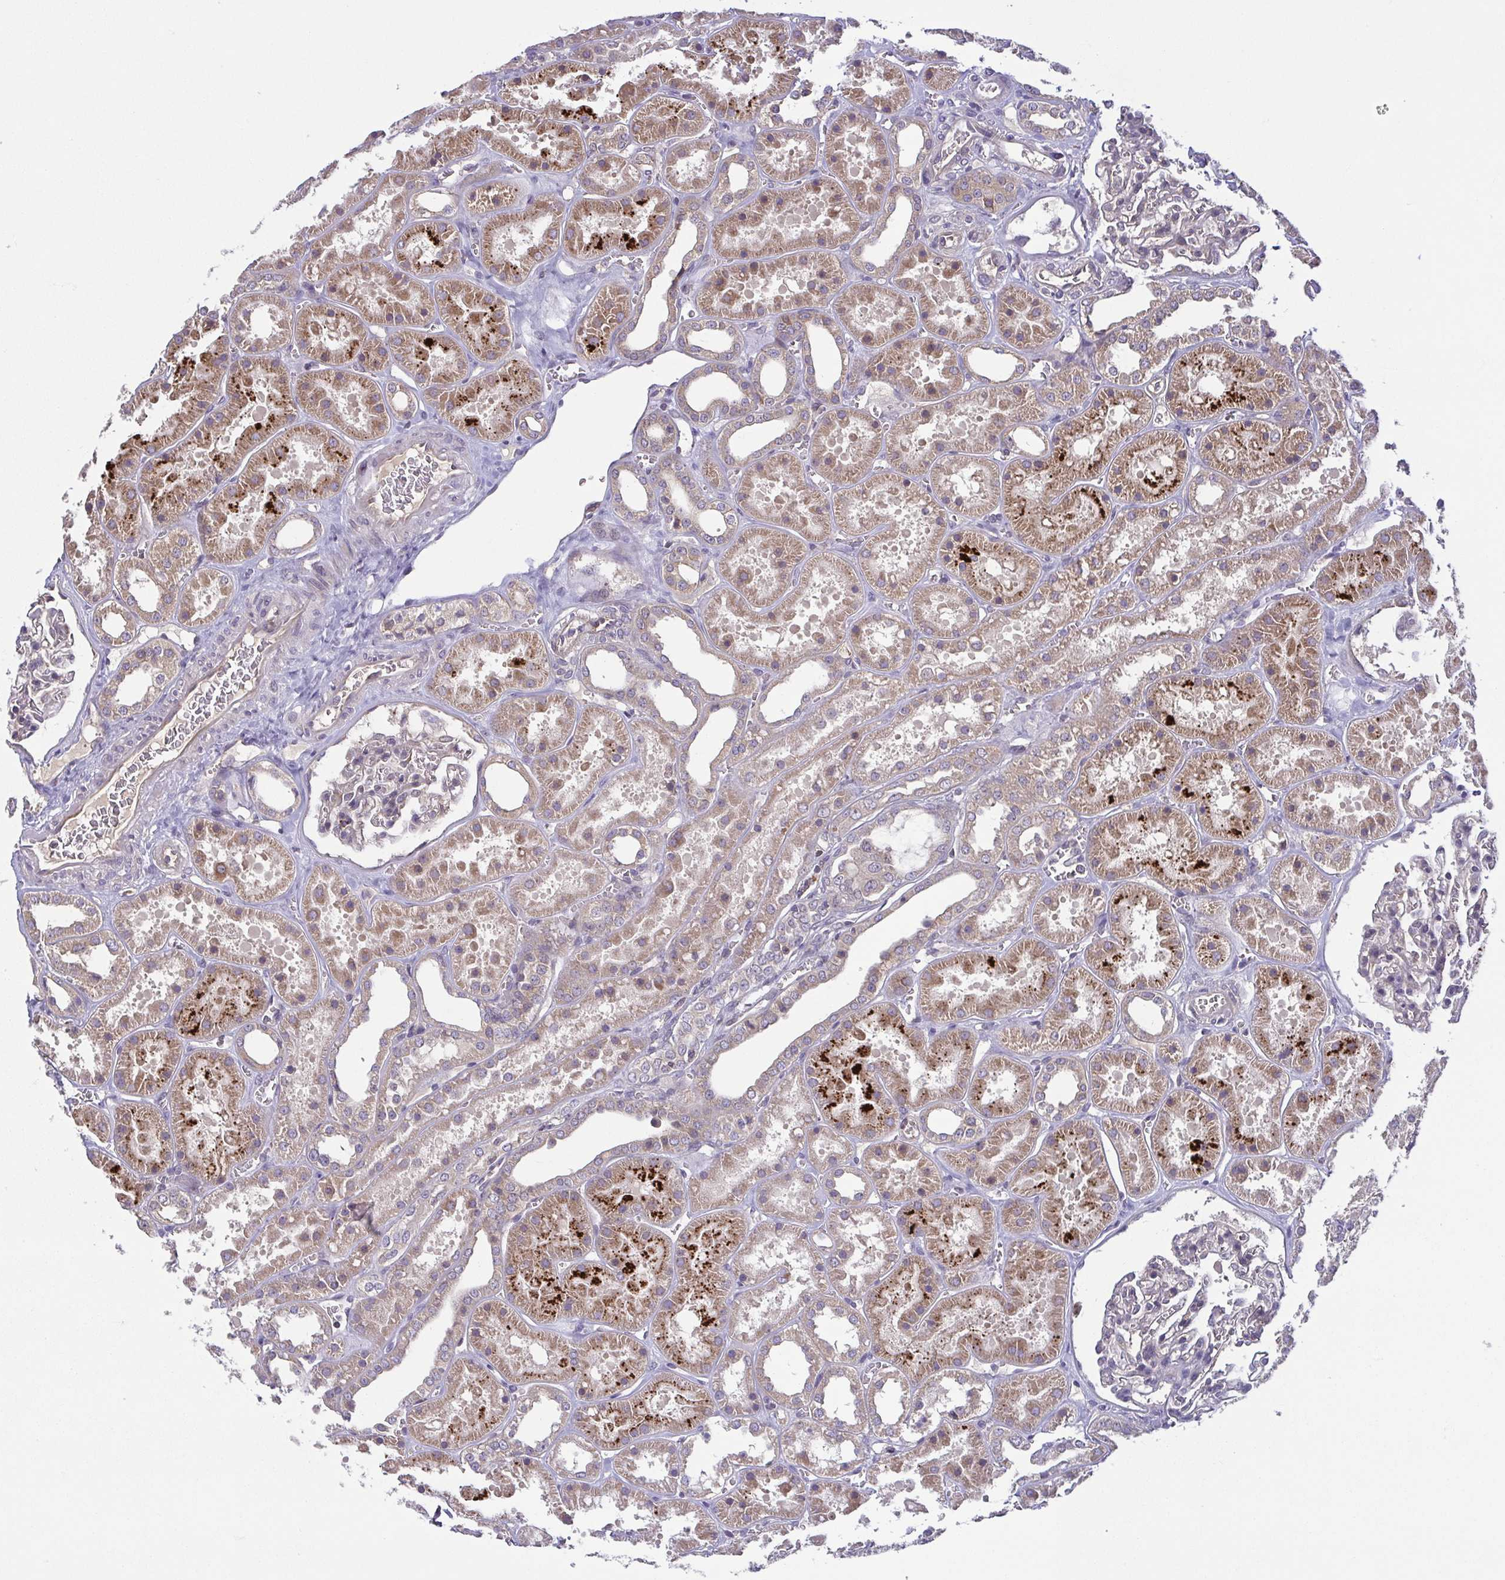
{"staining": {"intensity": "negative", "quantity": "none", "location": "none"}, "tissue": "kidney", "cell_type": "Cells in glomeruli", "image_type": "normal", "snomed": [{"axis": "morphology", "description": "Normal tissue, NOS"}, {"axis": "topography", "description": "Kidney"}], "caption": "IHC histopathology image of unremarkable kidney: kidney stained with DAB demonstrates no significant protein staining in cells in glomeruli. (Brightfield microscopy of DAB (3,3'-diaminobenzidine) immunohistochemistry at high magnification).", "gene": "OSBPL7", "patient": {"sex": "female", "age": 41}}